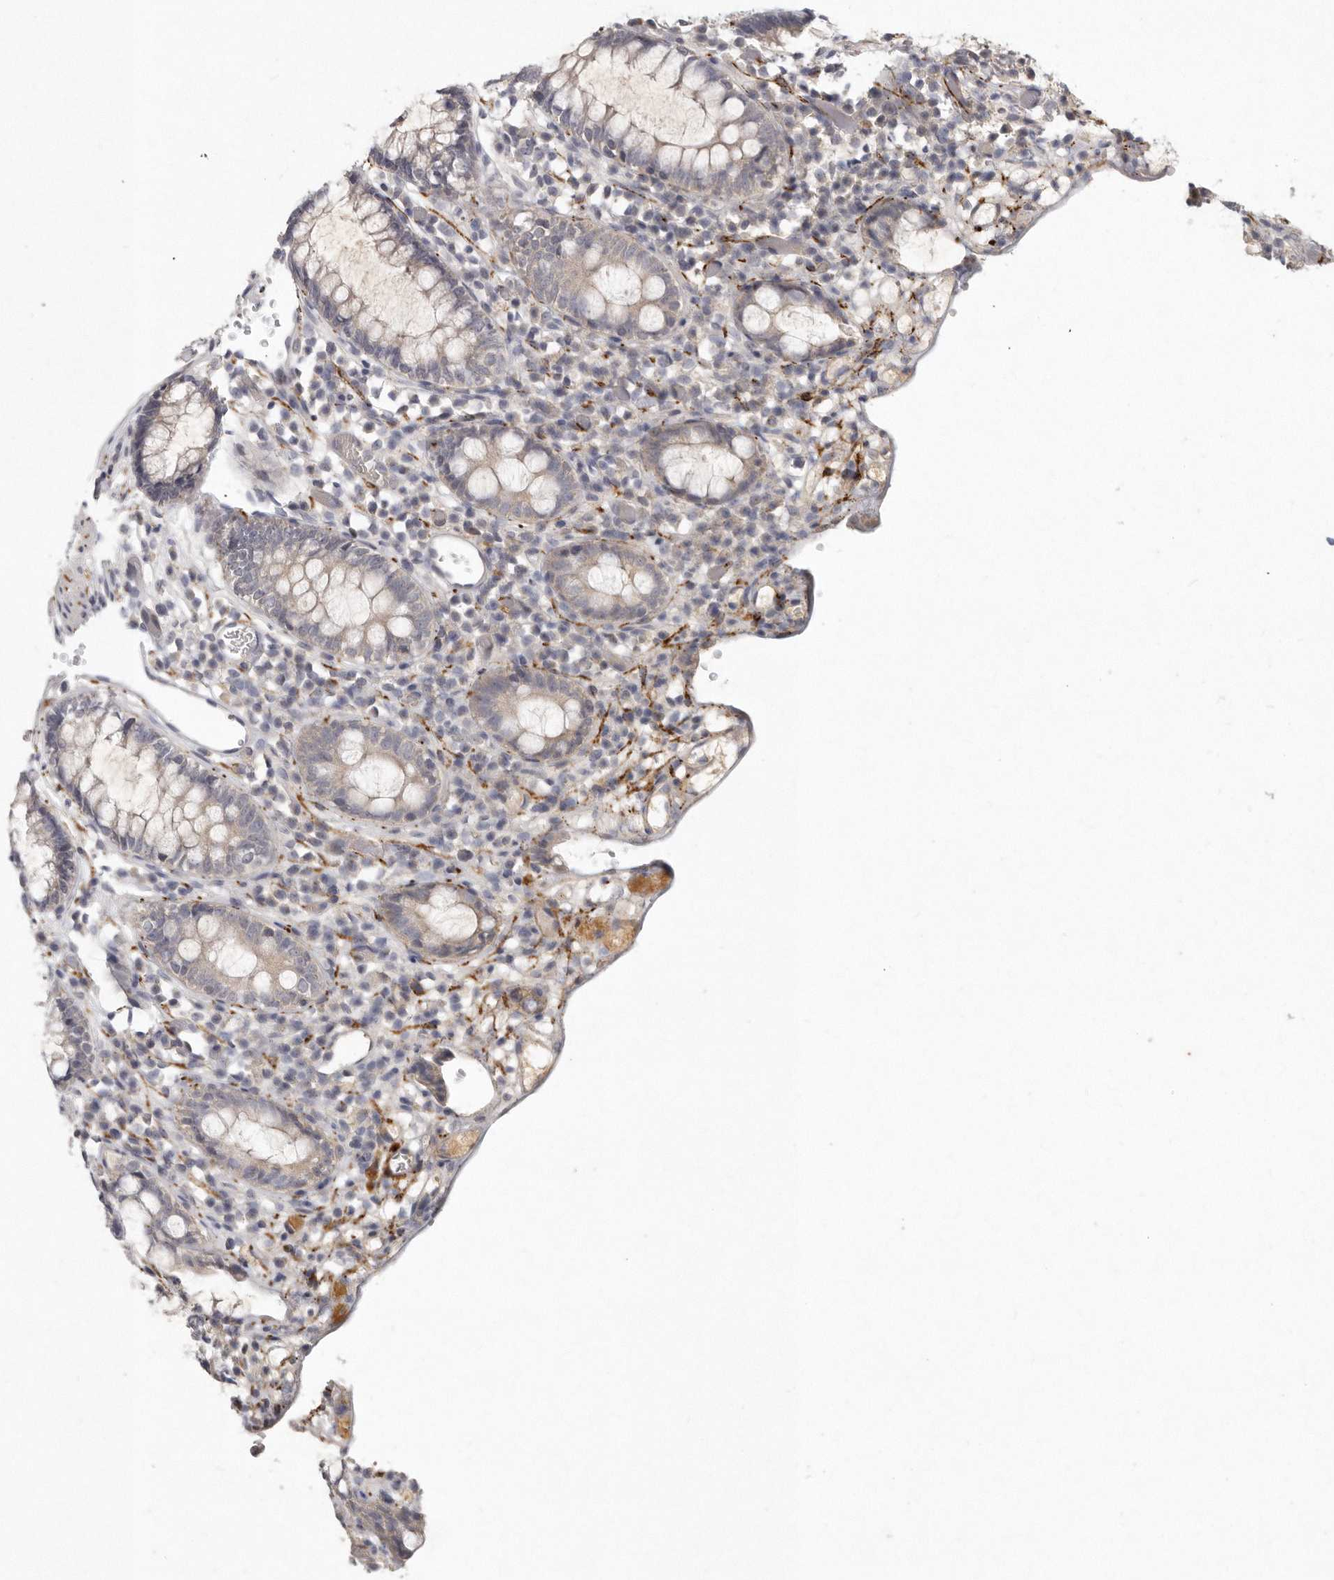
{"staining": {"intensity": "moderate", "quantity": "25%-75%", "location": "cytoplasmic/membranous"}, "tissue": "colon", "cell_type": "Glandular cells", "image_type": "normal", "snomed": [{"axis": "morphology", "description": "Normal tissue, NOS"}, {"axis": "topography", "description": "Colon"}], "caption": "This is an image of immunohistochemistry (IHC) staining of unremarkable colon, which shows moderate expression in the cytoplasmic/membranous of glandular cells.", "gene": "SLC22A1", "patient": {"sex": "male", "age": 14}}